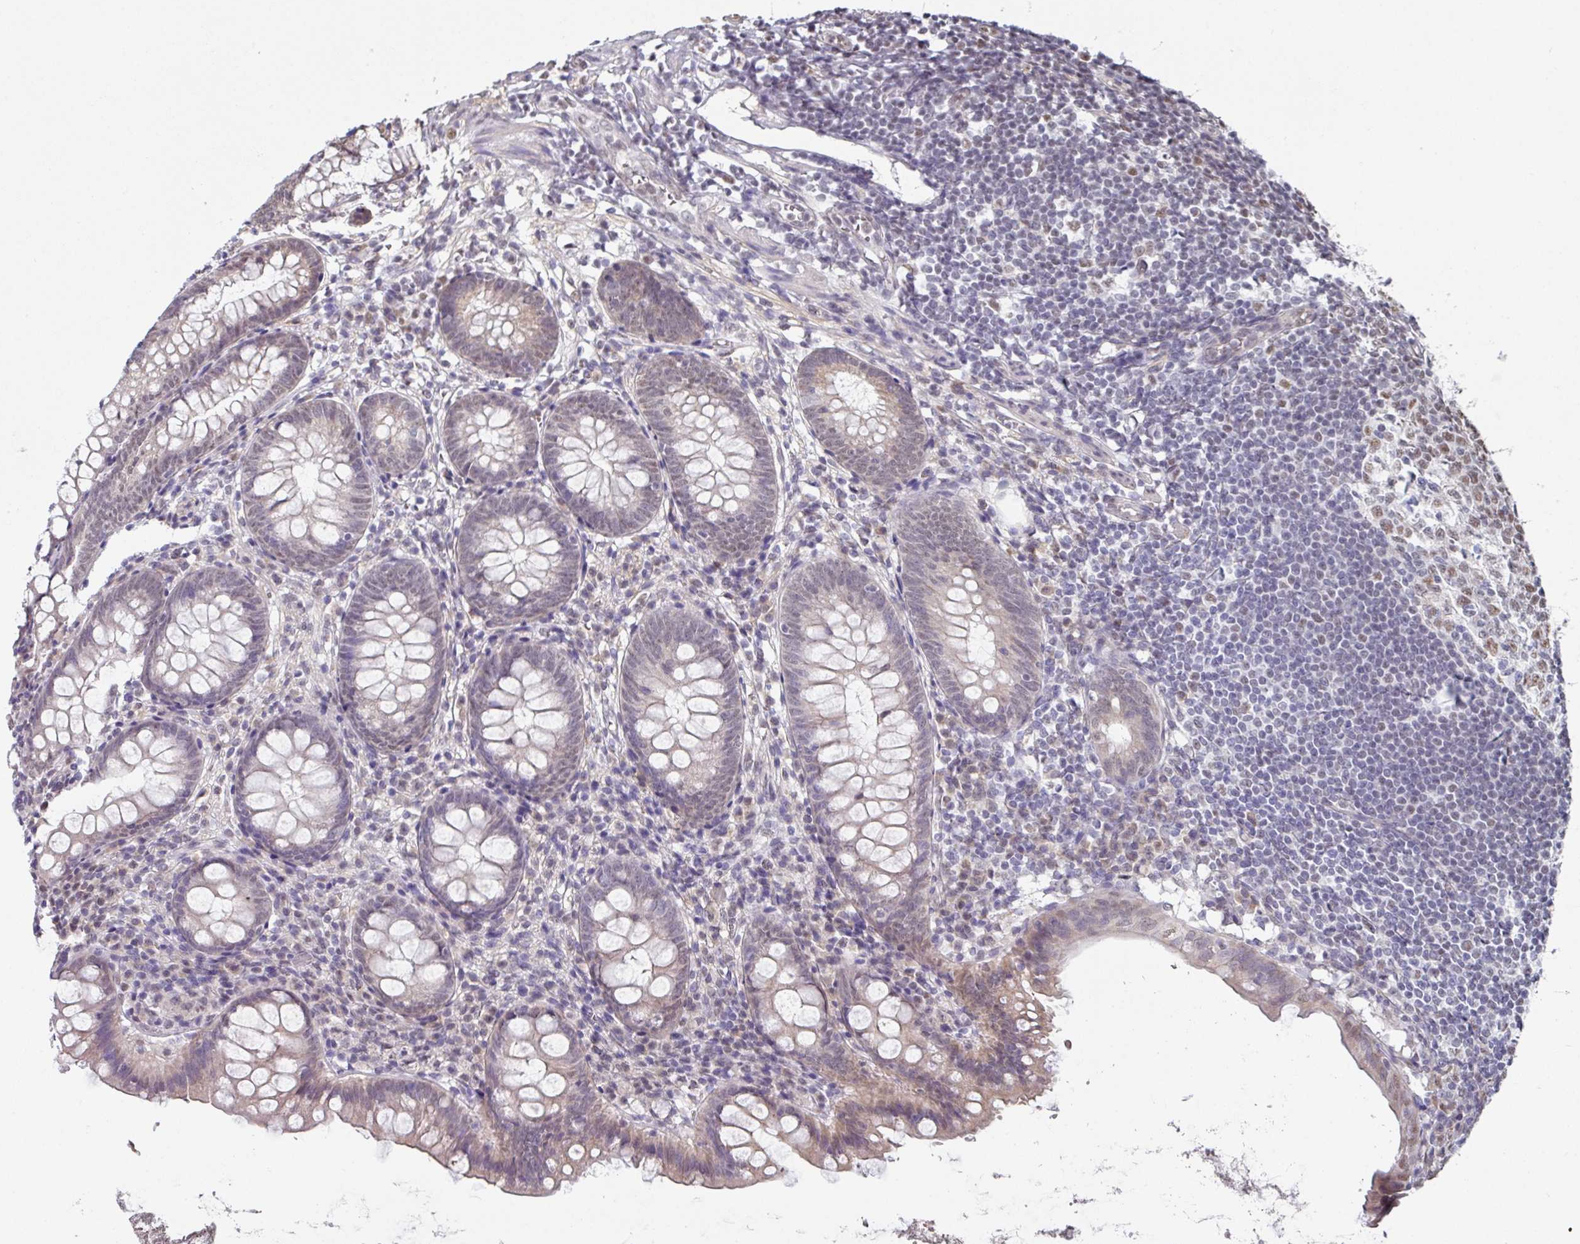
{"staining": {"intensity": "weak", "quantity": "25%-75%", "location": "nuclear"}, "tissue": "appendix", "cell_type": "Glandular cells", "image_type": "normal", "snomed": [{"axis": "morphology", "description": "Normal tissue, NOS"}, {"axis": "topography", "description": "Appendix"}], "caption": "Immunohistochemistry photomicrograph of benign appendix: human appendix stained using immunohistochemistry (IHC) shows low levels of weak protein expression localized specifically in the nuclear of glandular cells, appearing as a nuclear brown color.", "gene": "TMED5", "patient": {"sex": "female", "age": 51}}